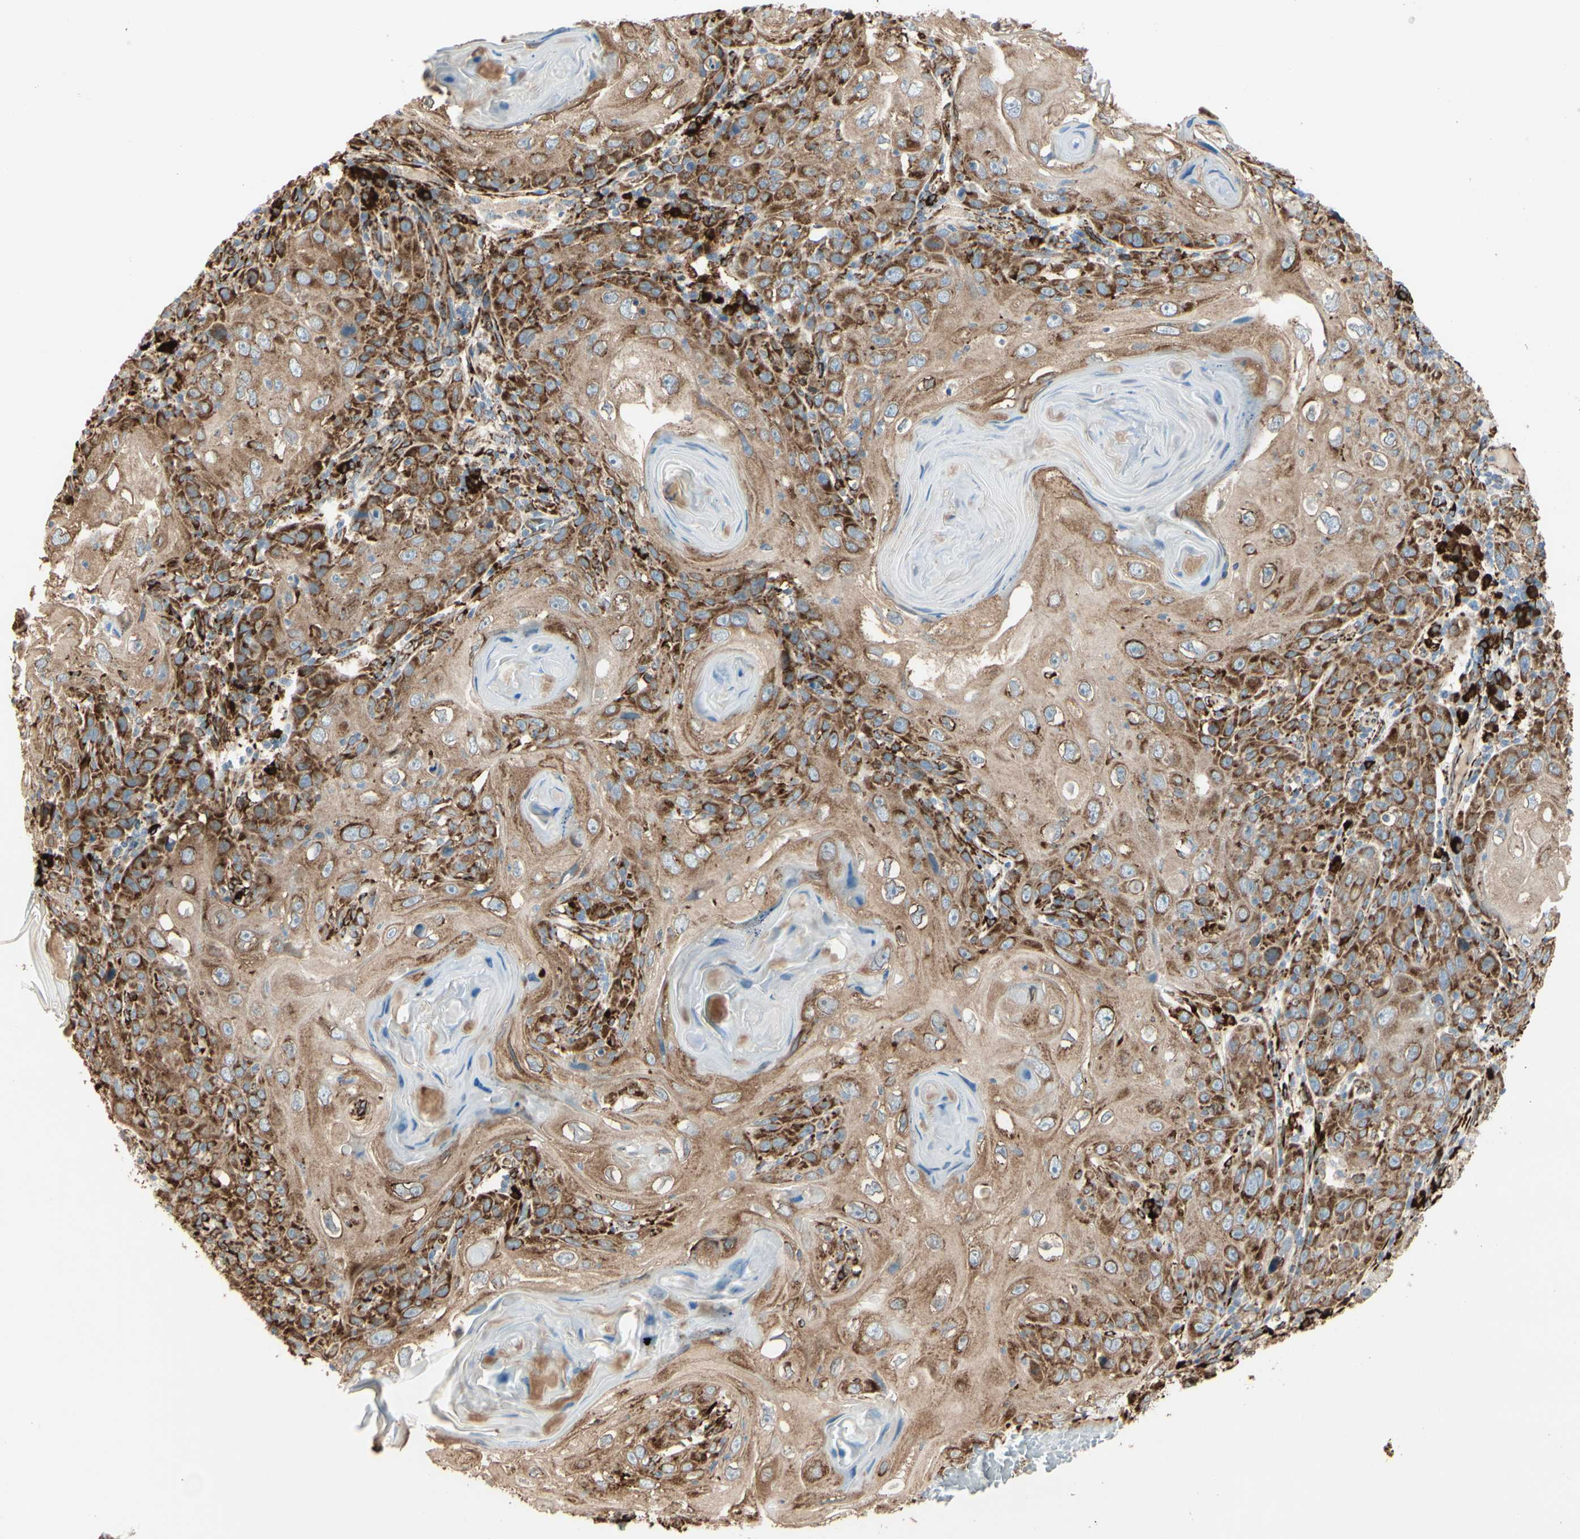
{"staining": {"intensity": "strong", "quantity": ">75%", "location": "cytoplasmic/membranous"}, "tissue": "skin cancer", "cell_type": "Tumor cells", "image_type": "cancer", "snomed": [{"axis": "morphology", "description": "Squamous cell carcinoma, NOS"}, {"axis": "topography", "description": "Skin"}], "caption": "Brown immunohistochemical staining in human skin cancer (squamous cell carcinoma) demonstrates strong cytoplasmic/membranous staining in approximately >75% of tumor cells. (Brightfield microscopy of DAB IHC at high magnification).", "gene": "RRBP1", "patient": {"sex": "female", "age": 88}}